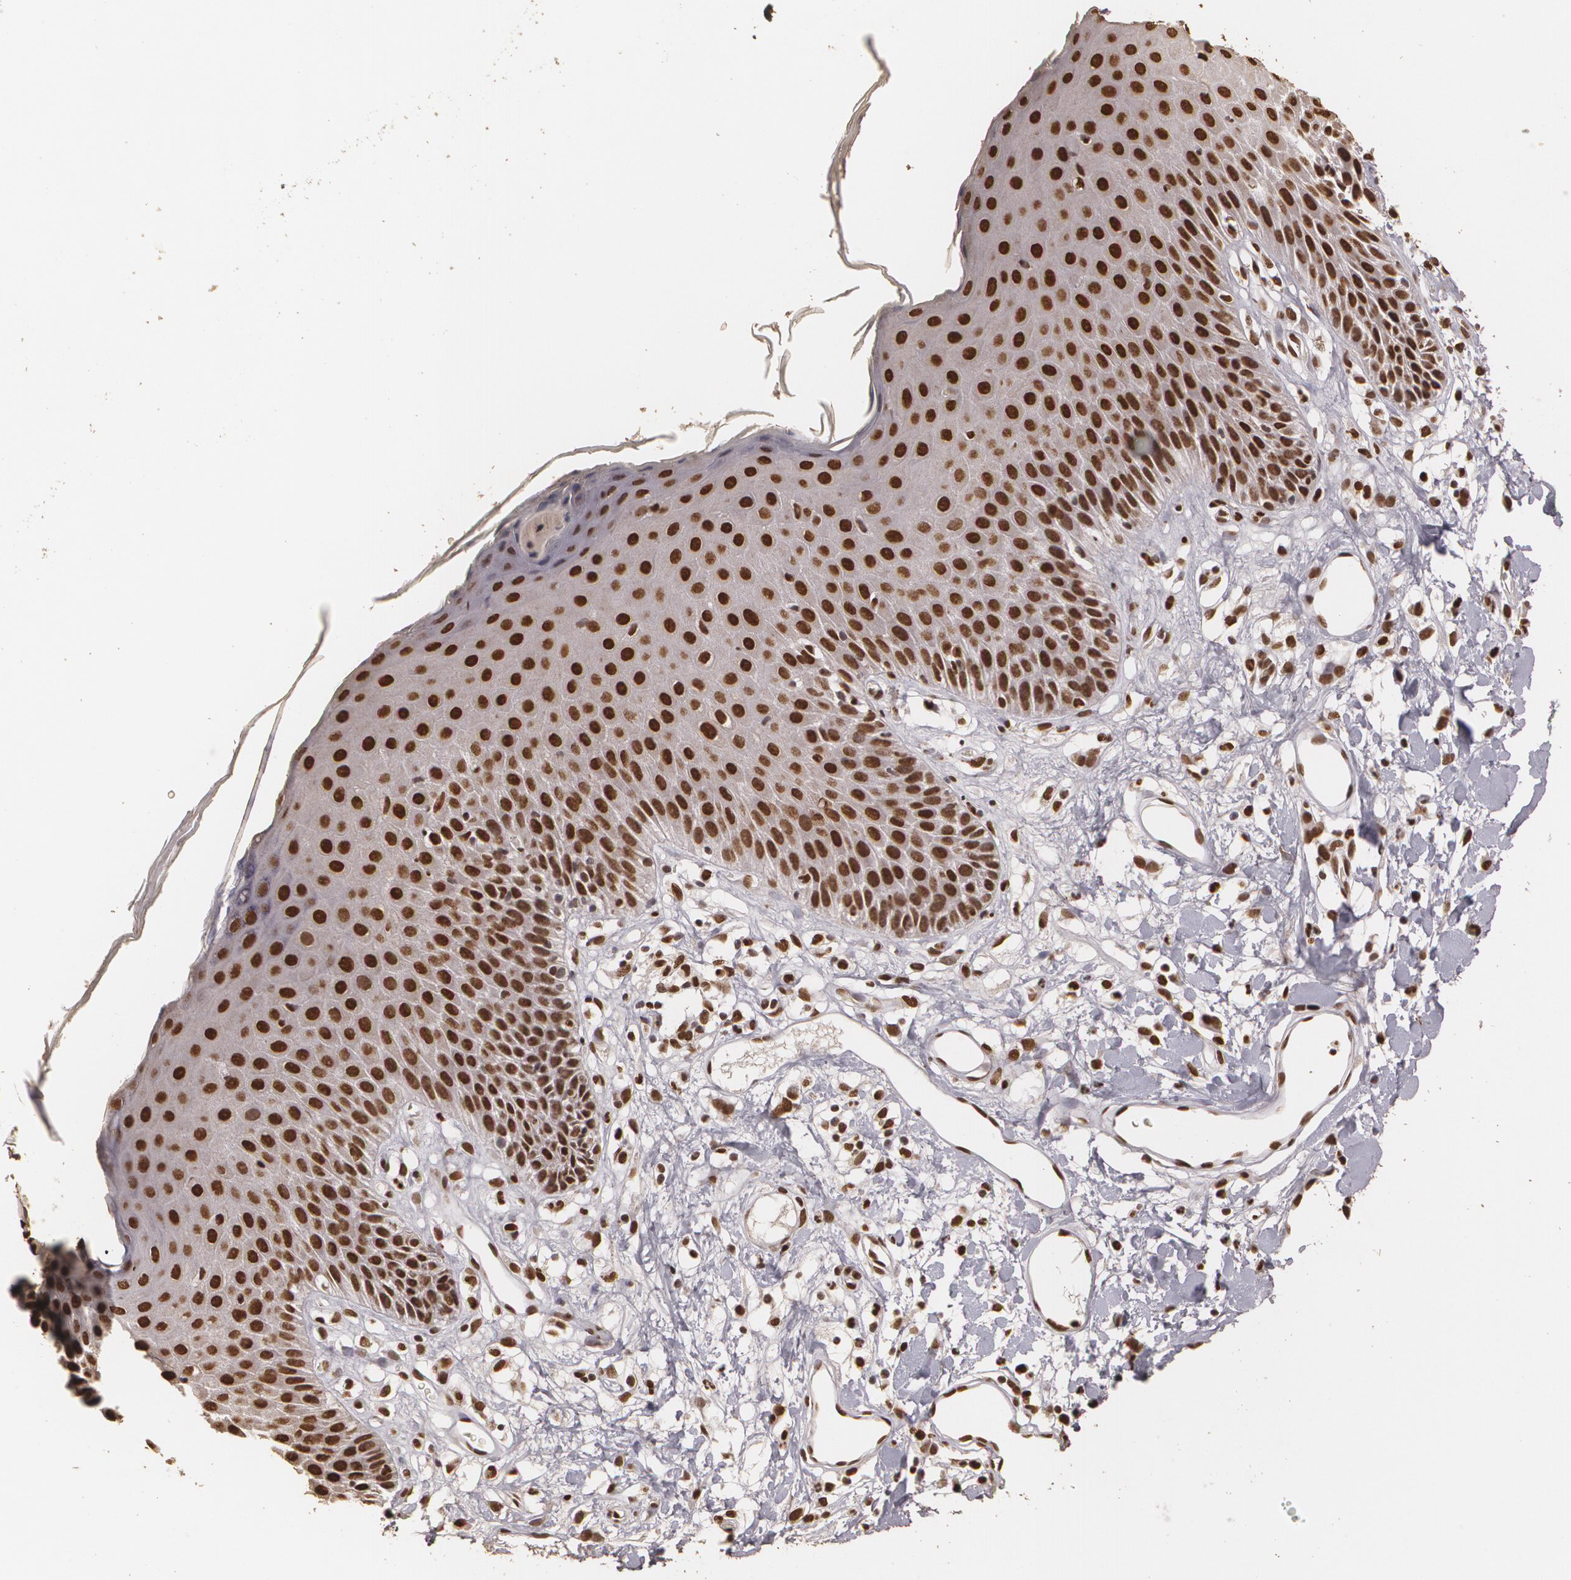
{"staining": {"intensity": "strong", "quantity": ">75%", "location": "nuclear"}, "tissue": "skin", "cell_type": "Epidermal cells", "image_type": "normal", "snomed": [{"axis": "morphology", "description": "Normal tissue, NOS"}, {"axis": "topography", "description": "Vulva"}, {"axis": "topography", "description": "Peripheral nerve tissue"}], "caption": "Immunohistochemistry (IHC) histopathology image of unremarkable human skin stained for a protein (brown), which shows high levels of strong nuclear positivity in about >75% of epidermal cells.", "gene": "RCOR1", "patient": {"sex": "female", "age": 68}}